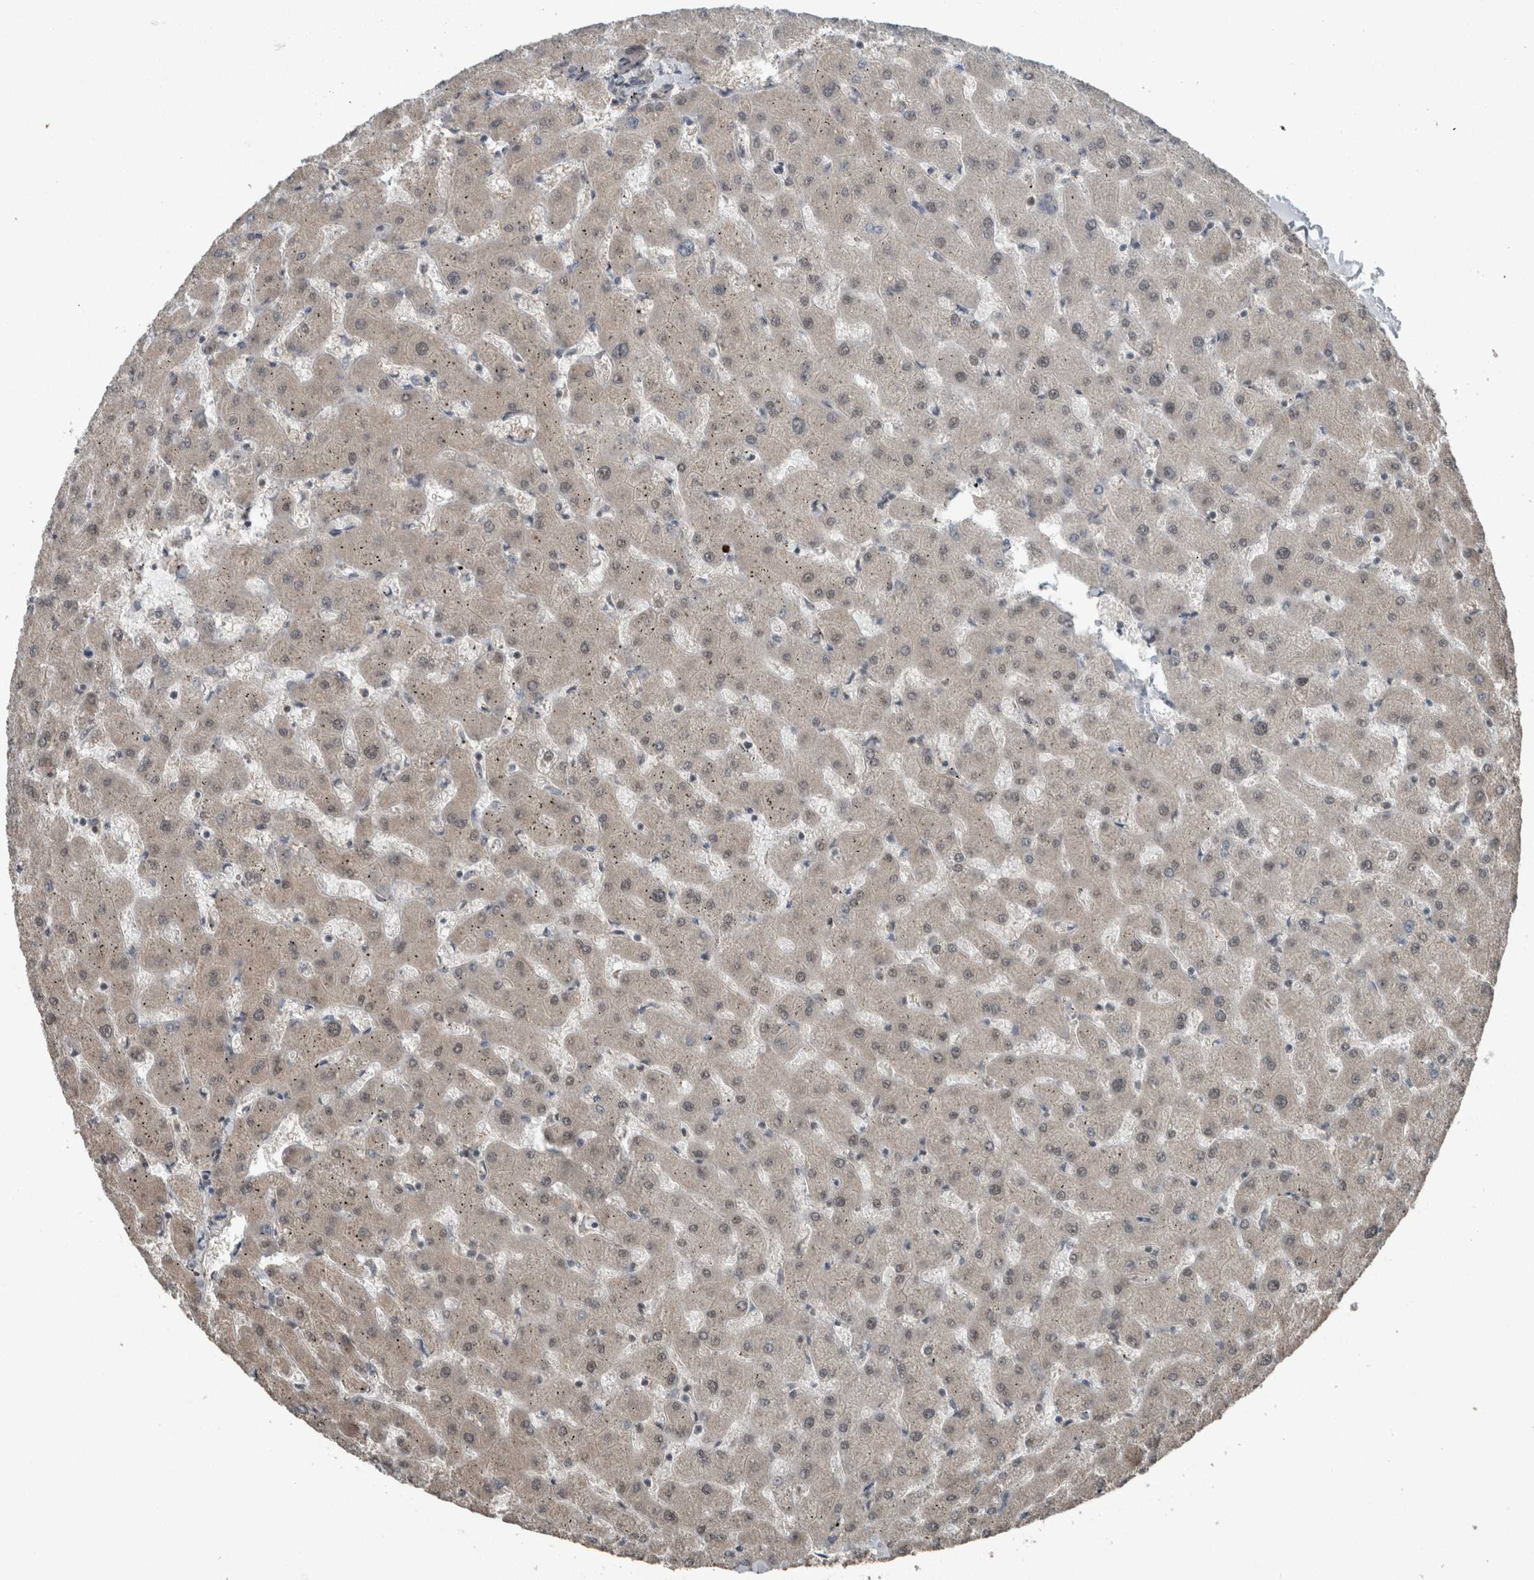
{"staining": {"intensity": "weak", "quantity": ">75%", "location": "cytoplasmic/membranous"}, "tissue": "liver", "cell_type": "Cholangiocytes", "image_type": "normal", "snomed": [{"axis": "morphology", "description": "Normal tissue, NOS"}, {"axis": "topography", "description": "Liver"}], "caption": "Immunohistochemical staining of unremarkable human liver exhibits >75% levels of weak cytoplasmic/membranous protein positivity in about >75% of cholangiocytes.", "gene": "MYO1E", "patient": {"sex": "female", "age": 63}}